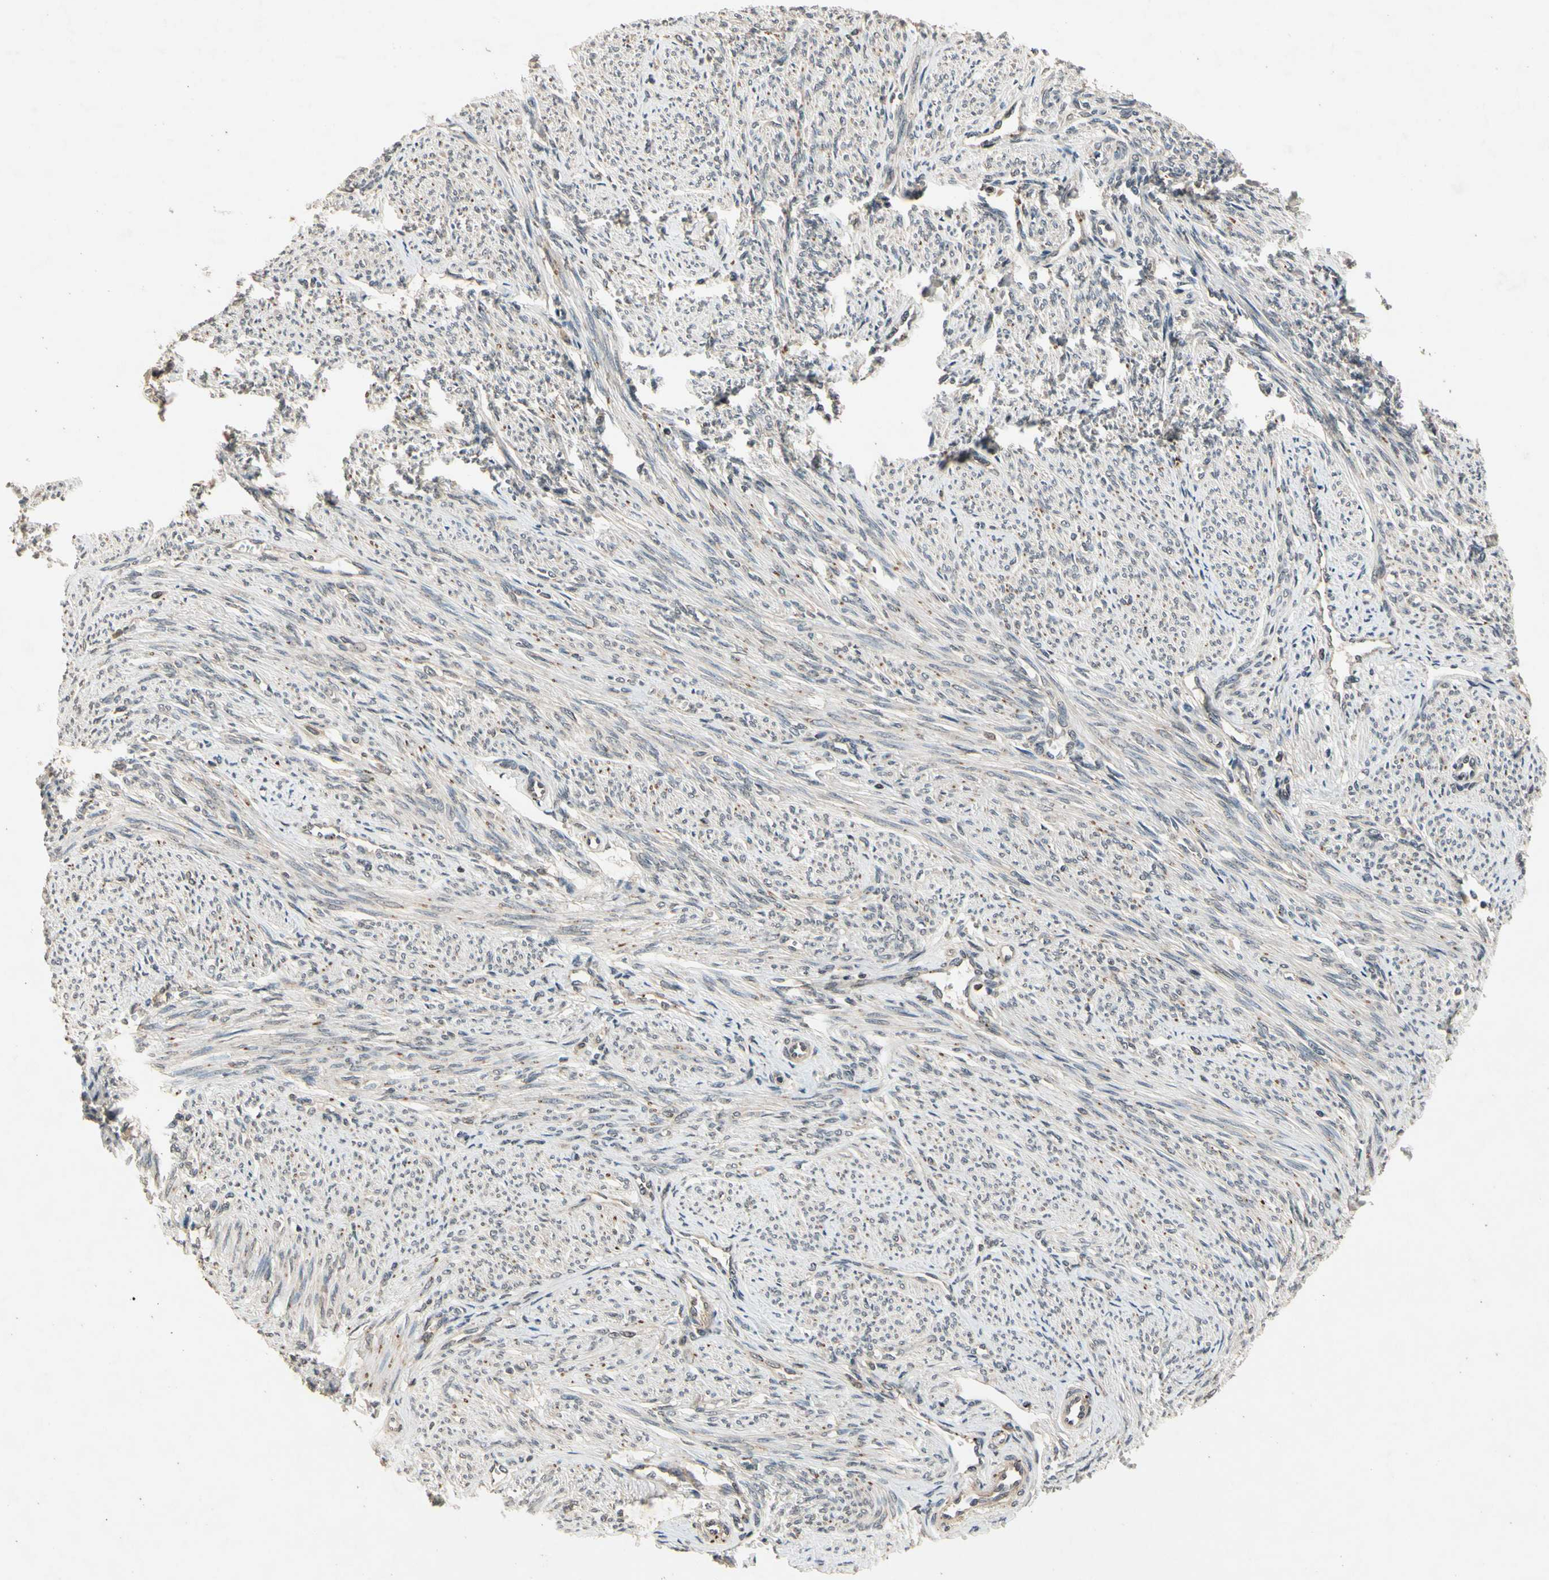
{"staining": {"intensity": "moderate", "quantity": "25%-75%", "location": "cytoplasmic/membranous"}, "tissue": "smooth muscle", "cell_type": "Smooth muscle cells", "image_type": "normal", "snomed": [{"axis": "morphology", "description": "Normal tissue, NOS"}, {"axis": "topography", "description": "Smooth muscle"}], "caption": "A medium amount of moderate cytoplasmic/membranous expression is appreciated in about 25%-75% of smooth muscle cells in unremarkable smooth muscle.", "gene": "DPY19L3", "patient": {"sex": "female", "age": 65}}